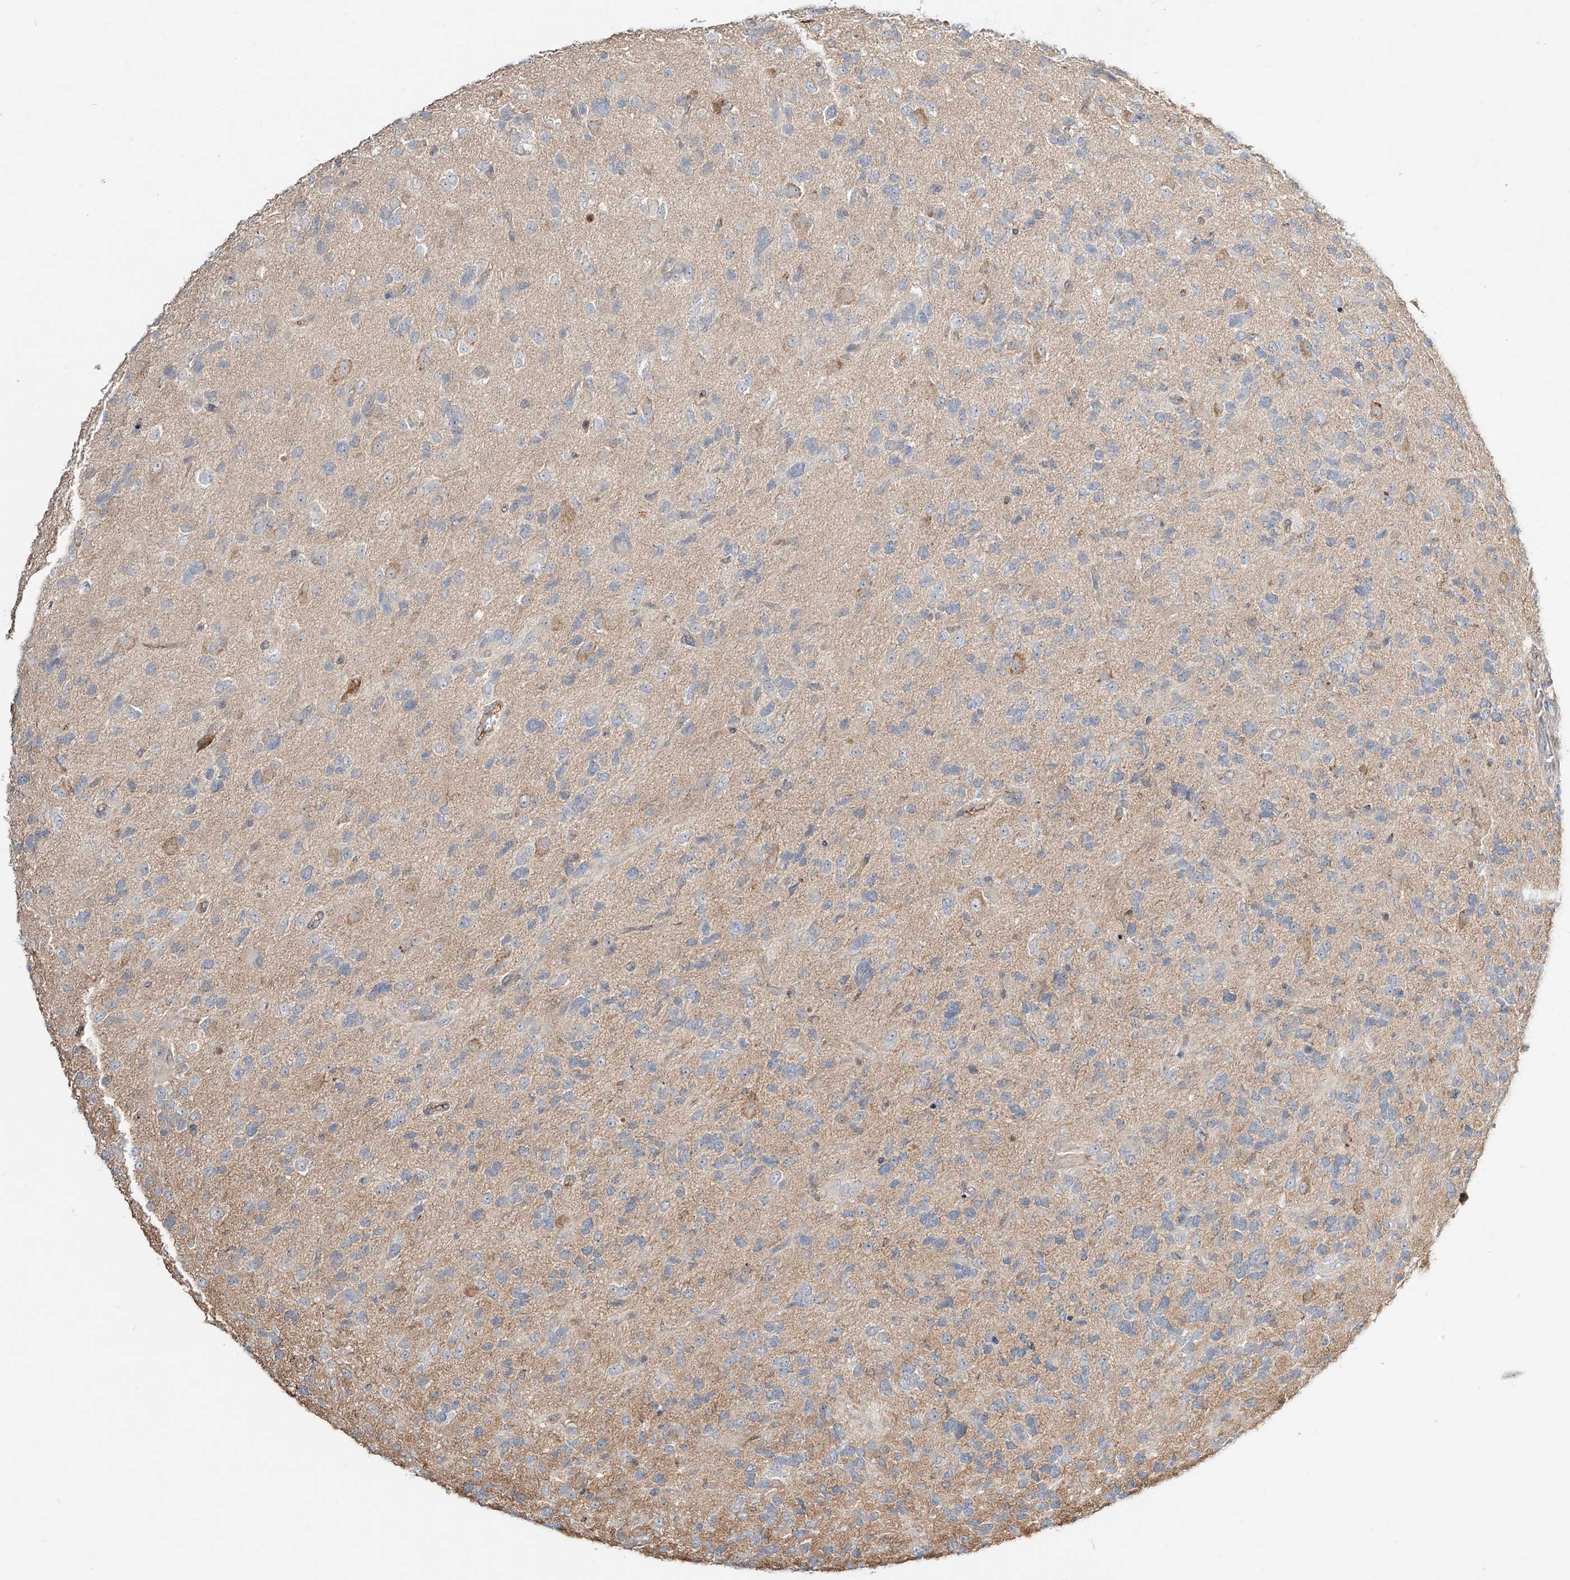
{"staining": {"intensity": "negative", "quantity": "none", "location": "none"}, "tissue": "glioma", "cell_type": "Tumor cells", "image_type": "cancer", "snomed": [{"axis": "morphology", "description": "Glioma, malignant, High grade"}, {"axis": "topography", "description": "Brain"}], "caption": "Immunohistochemical staining of human glioma demonstrates no significant positivity in tumor cells.", "gene": "ERO1A", "patient": {"sex": "female", "age": 58}}